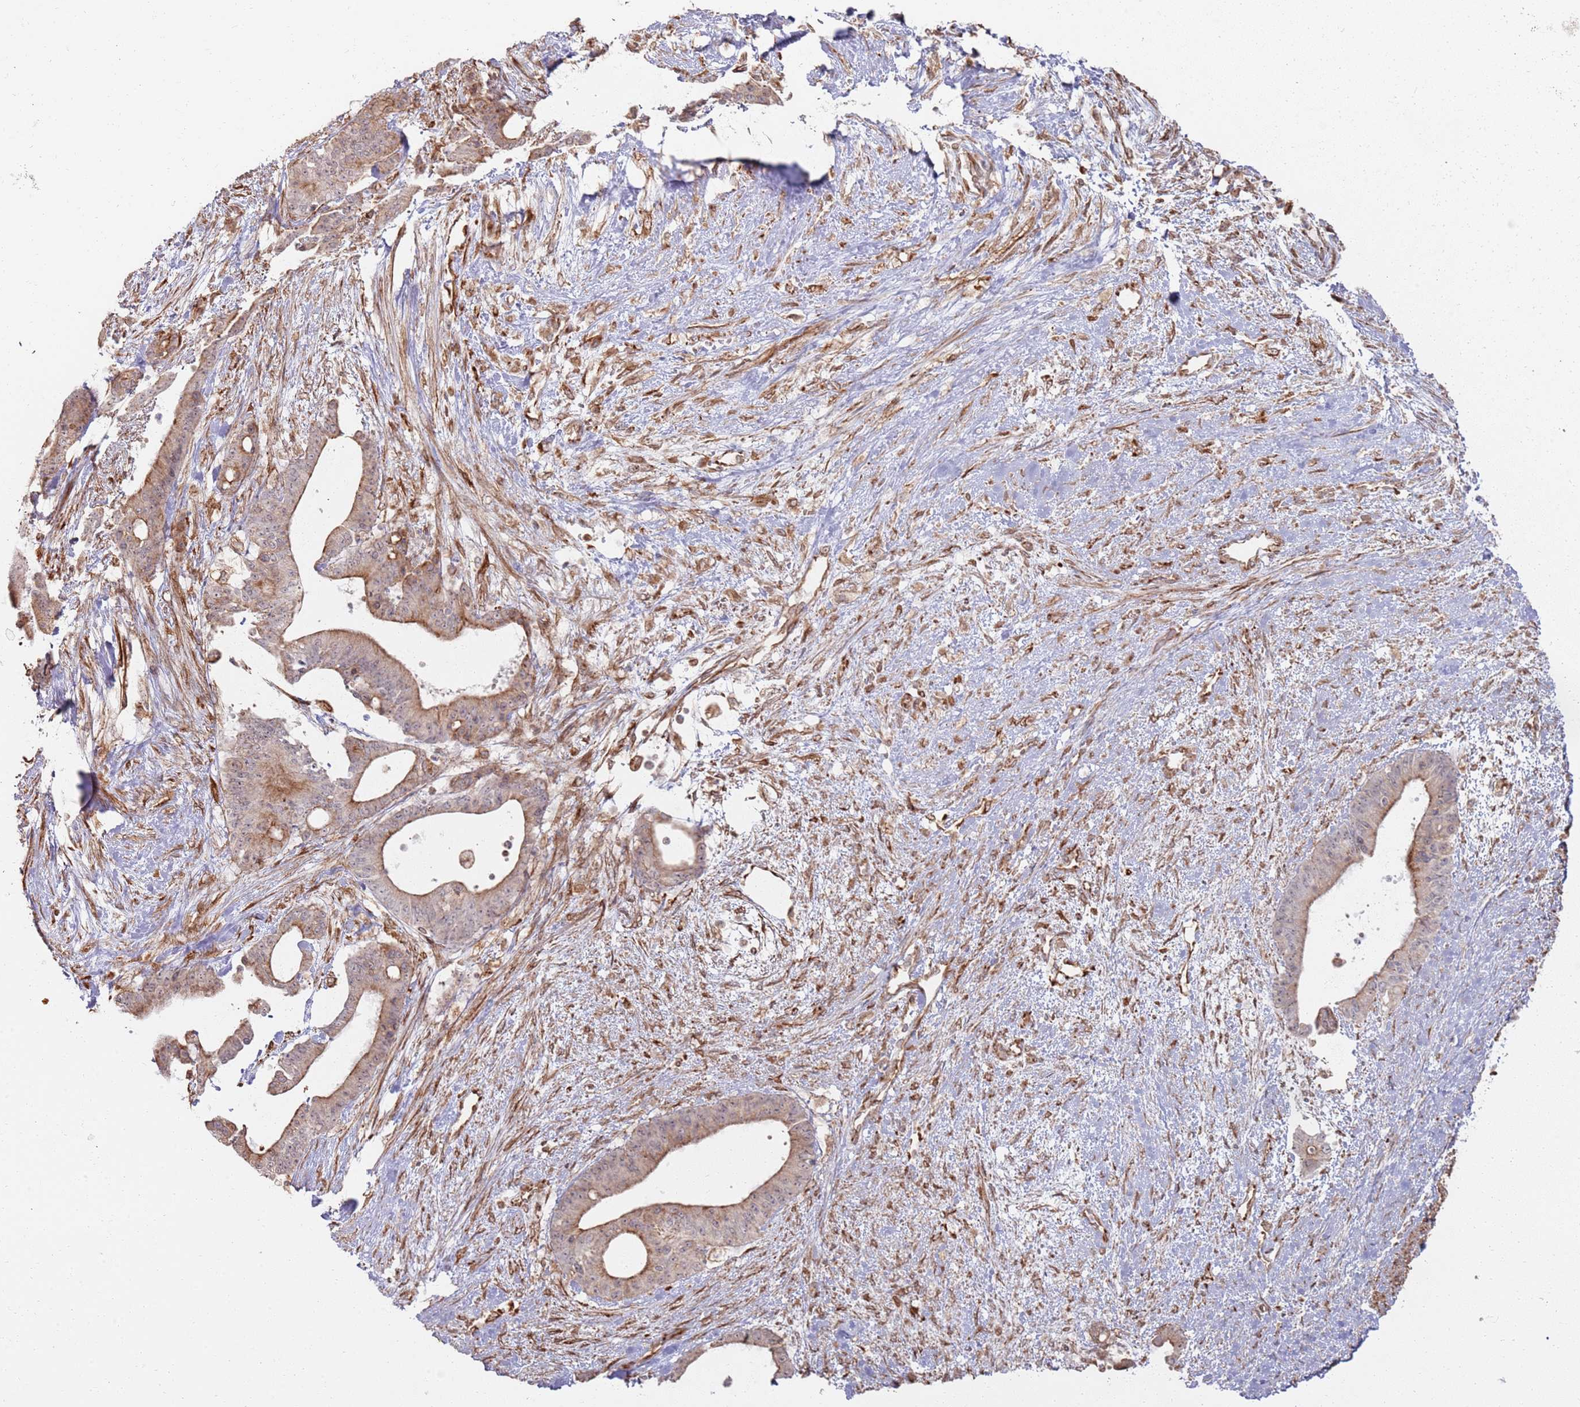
{"staining": {"intensity": "moderate", "quantity": ">75%", "location": "cytoplasmic/membranous"}, "tissue": "liver cancer", "cell_type": "Tumor cells", "image_type": "cancer", "snomed": [{"axis": "morphology", "description": "Normal tissue, NOS"}, {"axis": "morphology", "description": "Cholangiocarcinoma"}, {"axis": "topography", "description": "Liver"}, {"axis": "topography", "description": "Peripheral nerve tissue"}], "caption": "Tumor cells show medium levels of moderate cytoplasmic/membranous positivity in about >75% of cells in cholangiocarcinoma (liver). (DAB IHC with brightfield microscopy, high magnification).", "gene": "PHF21A", "patient": {"sex": "female", "age": 73}}